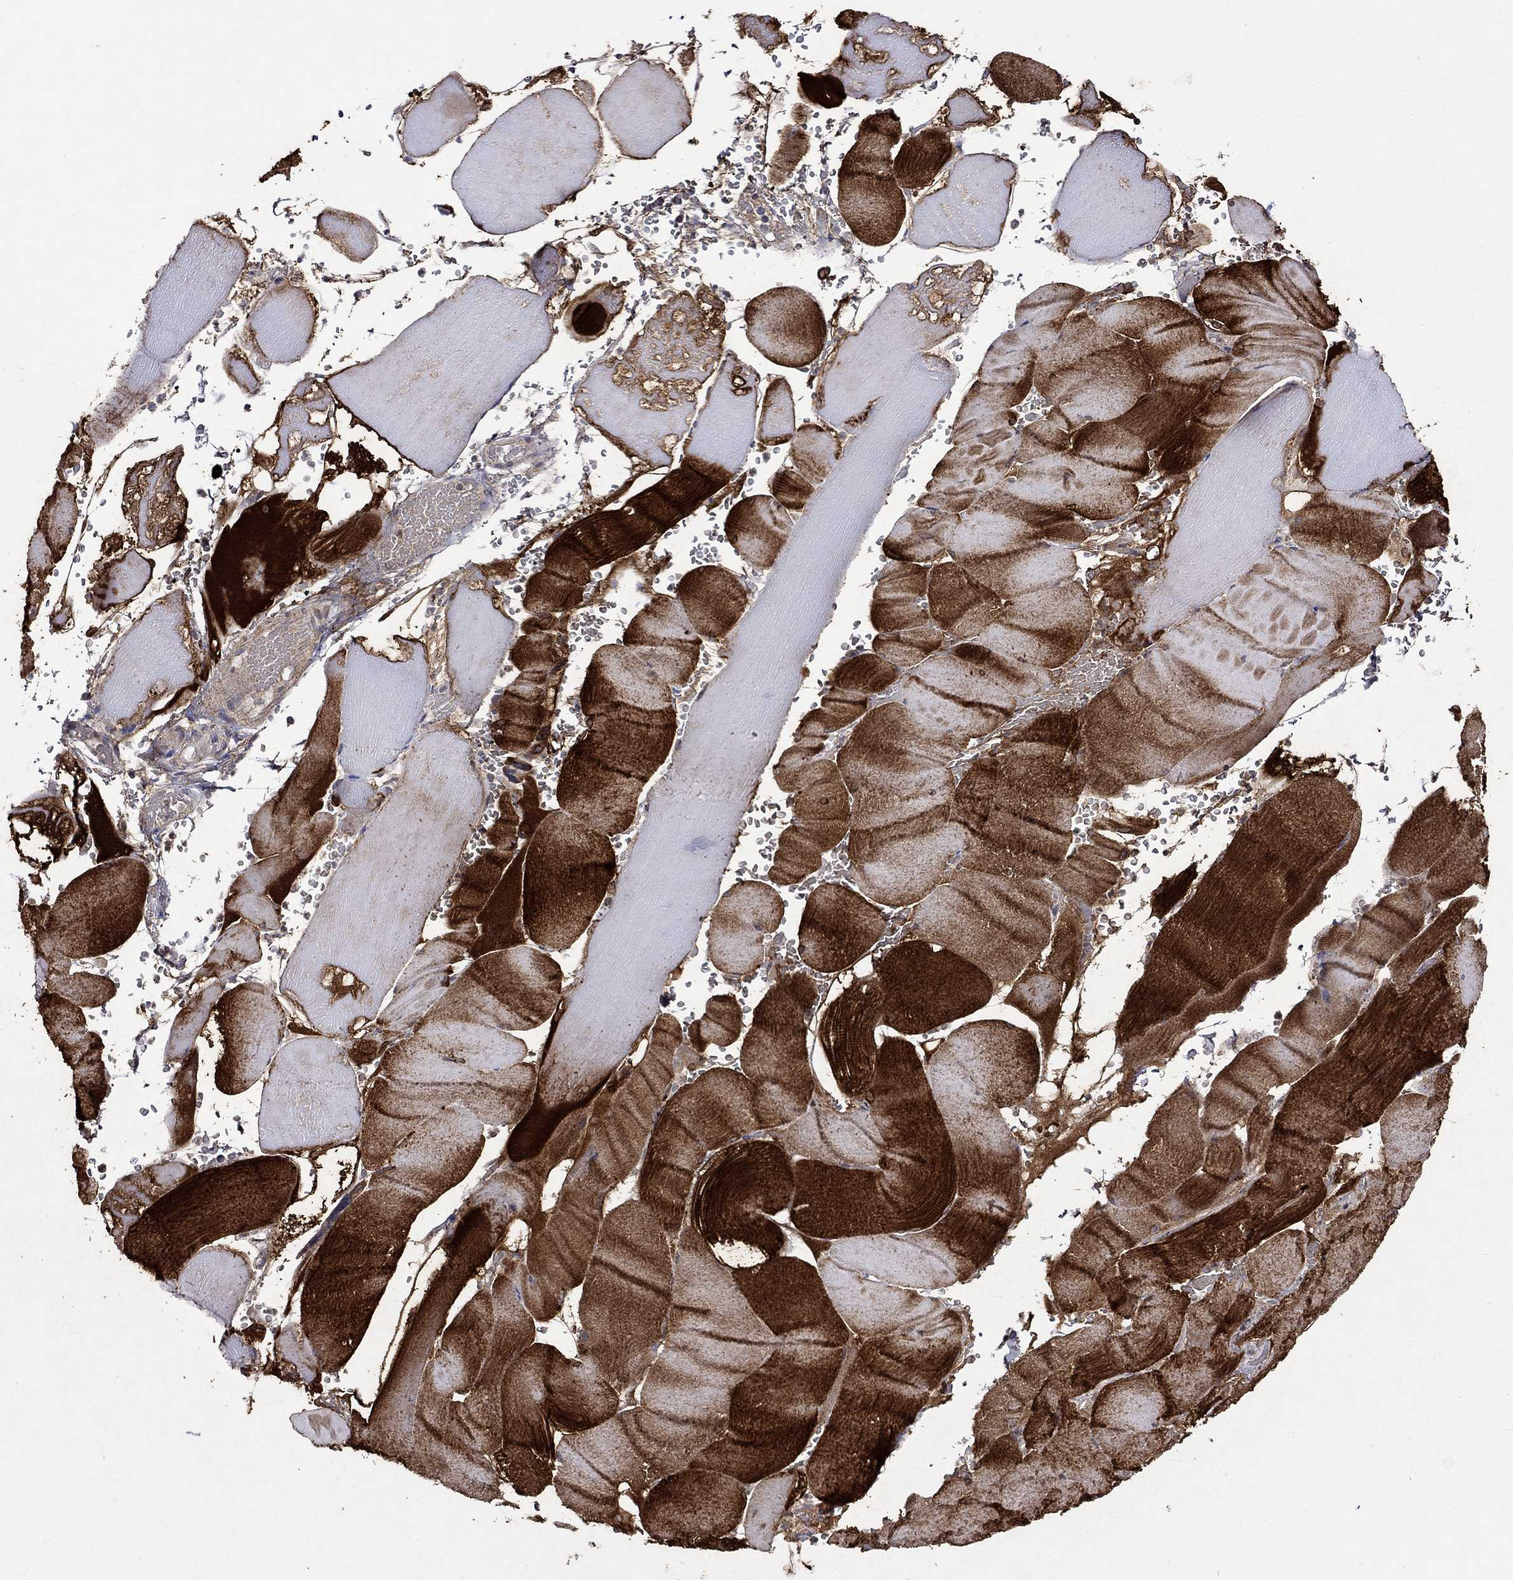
{"staining": {"intensity": "strong", "quantity": "25%-75%", "location": "cytoplasmic/membranous"}, "tissue": "skeletal muscle", "cell_type": "Myocytes", "image_type": "normal", "snomed": [{"axis": "morphology", "description": "Normal tissue, NOS"}, {"axis": "topography", "description": "Skeletal muscle"}], "caption": "Protein expression analysis of benign human skeletal muscle reveals strong cytoplasmic/membranous staining in about 25%-75% of myocytes. Nuclei are stained in blue.", "gene": "CRYAB", "patient": {"sex": "male", "age": 56}}